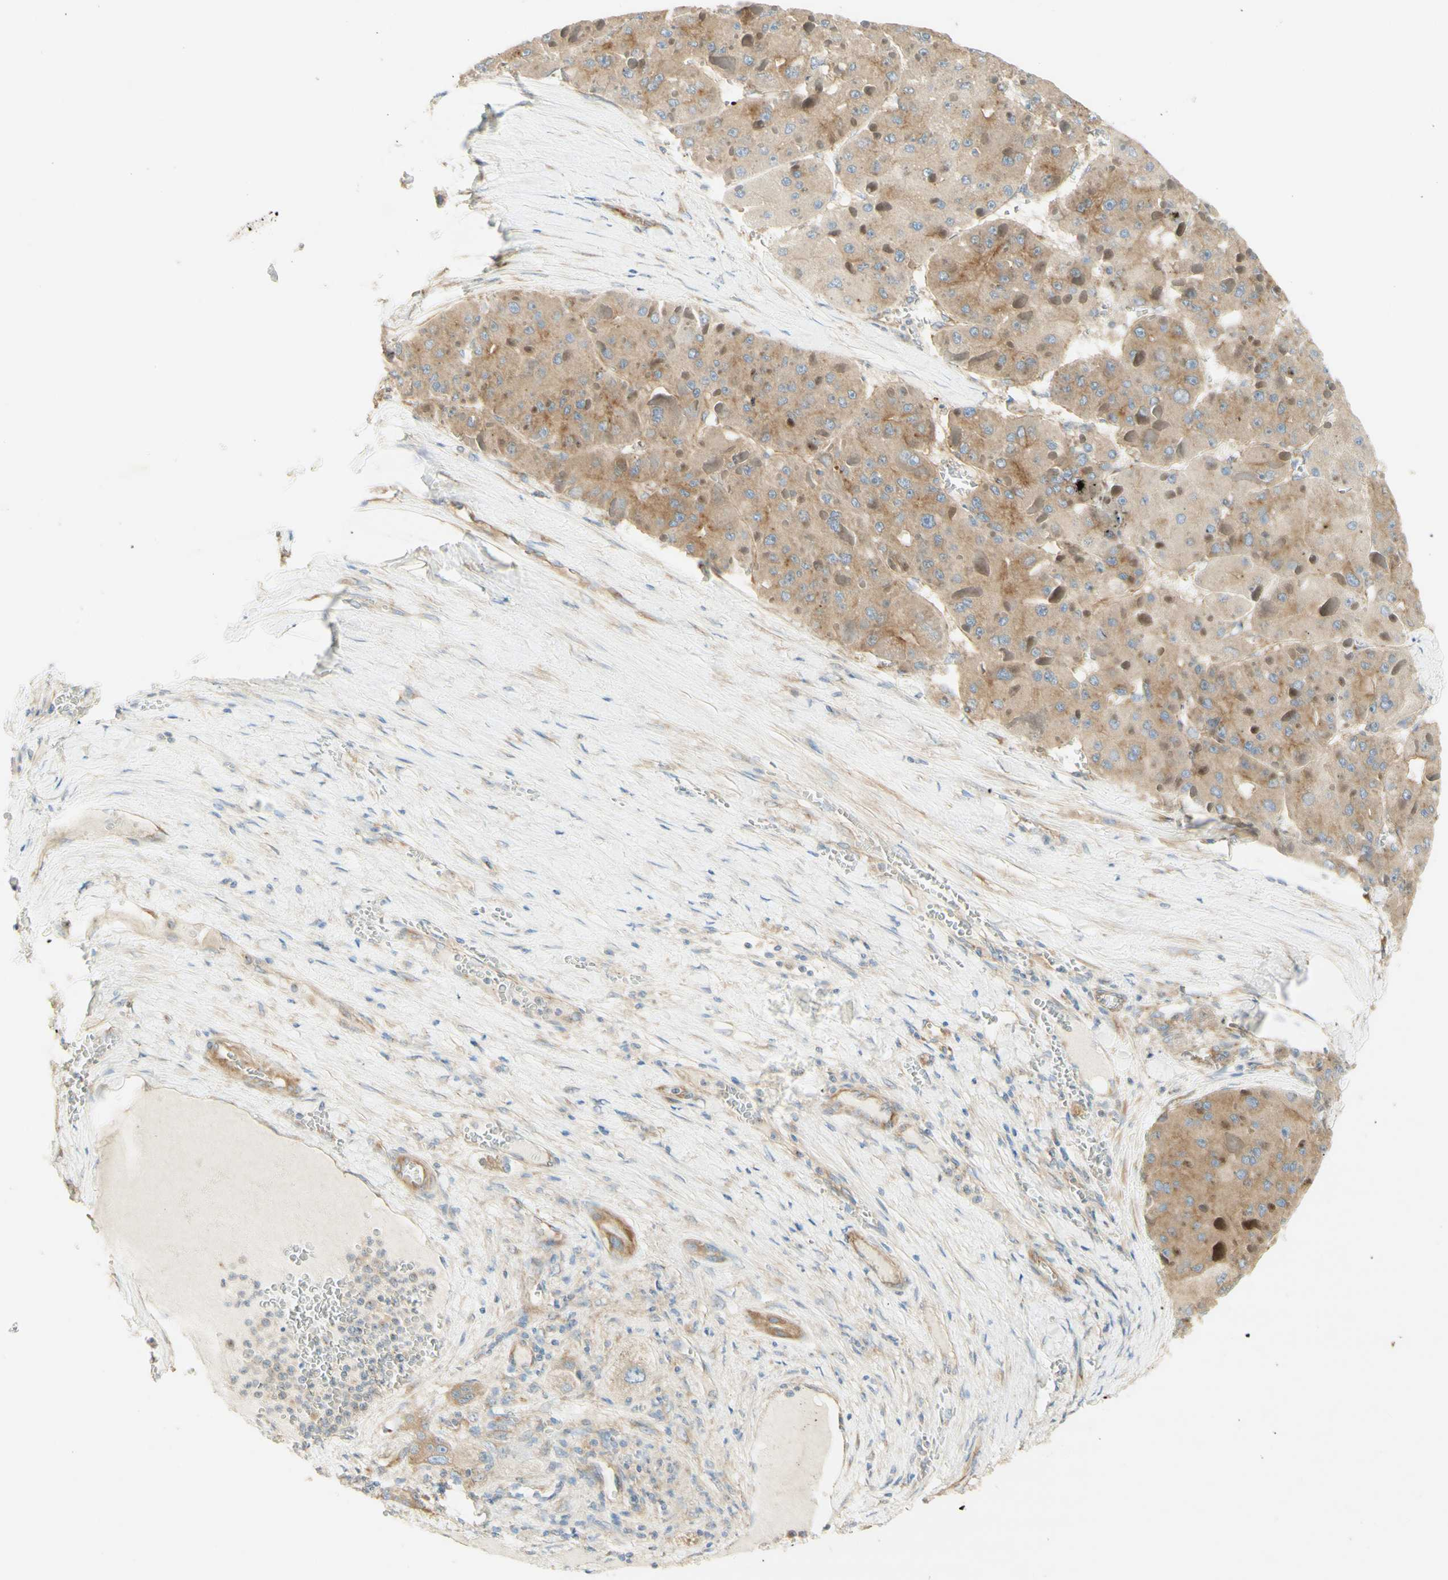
{"staining": {"intensity": "moderate", "quantity": "25%-75%", "location": "cytoplasmic/membranous"}, "tissue": "liver cancer", "cell_type": "Tumor cells", "image_type": "cancer", "snomed": [{"axis": "morphology", "description": "Carcinoma, Hepatocellular, NOS"}, {"axis": "topography", "description": "Liver"}], "caption": "Immunohistochemical staining of liver cancer exhibits moderate cytoplasmic/membranous protein positivity in approximately 25%-75% of tumor cells.", "gene": "DYNC1H1", "patient": {"sex": "female", "age": 73}}